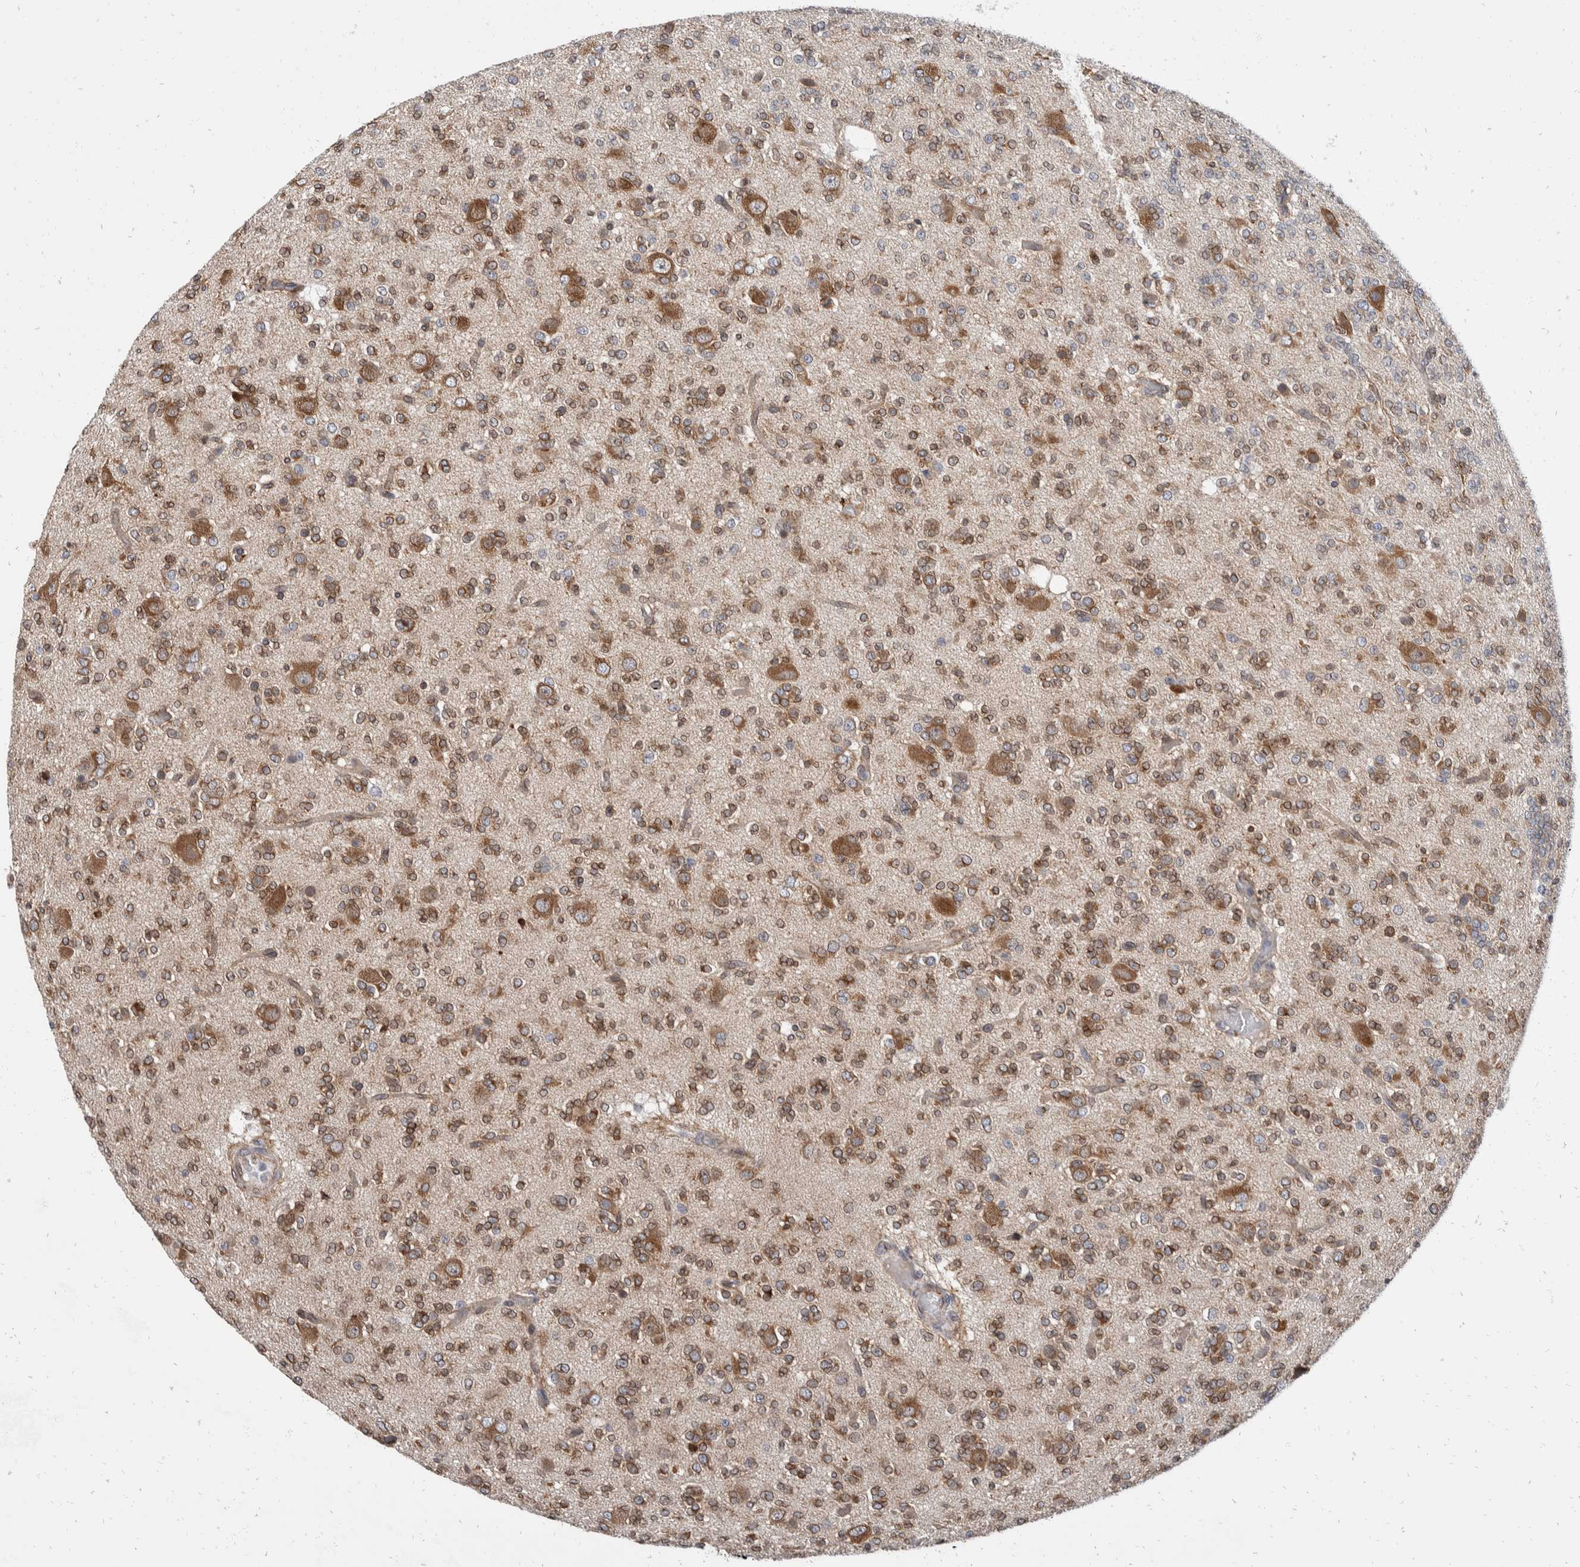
{"staining": {"intensity": "strong", "quantity": "25%-75%", "location": "cytoplasmic/membranous"}, "tissue": "glioma", "cell_type": "Tumor cells", "image_type": "cancer", "snomed": [{"axis": "morphology", "description": "Glioma, malignant, Low grade"}, {"axis": "topography", "description": "Brain"}], "caption": "Tumor cells display strong cytoplasmic/membranous staining in about 25%-75% of cells in malignant low-grade glioma. (DAB (3,3'-diaminobenzidine) = brown stain, brightfield microscopy at high magnification).", "gene": "TMEM245", "patient": {"sex": "male", "age": 38}}